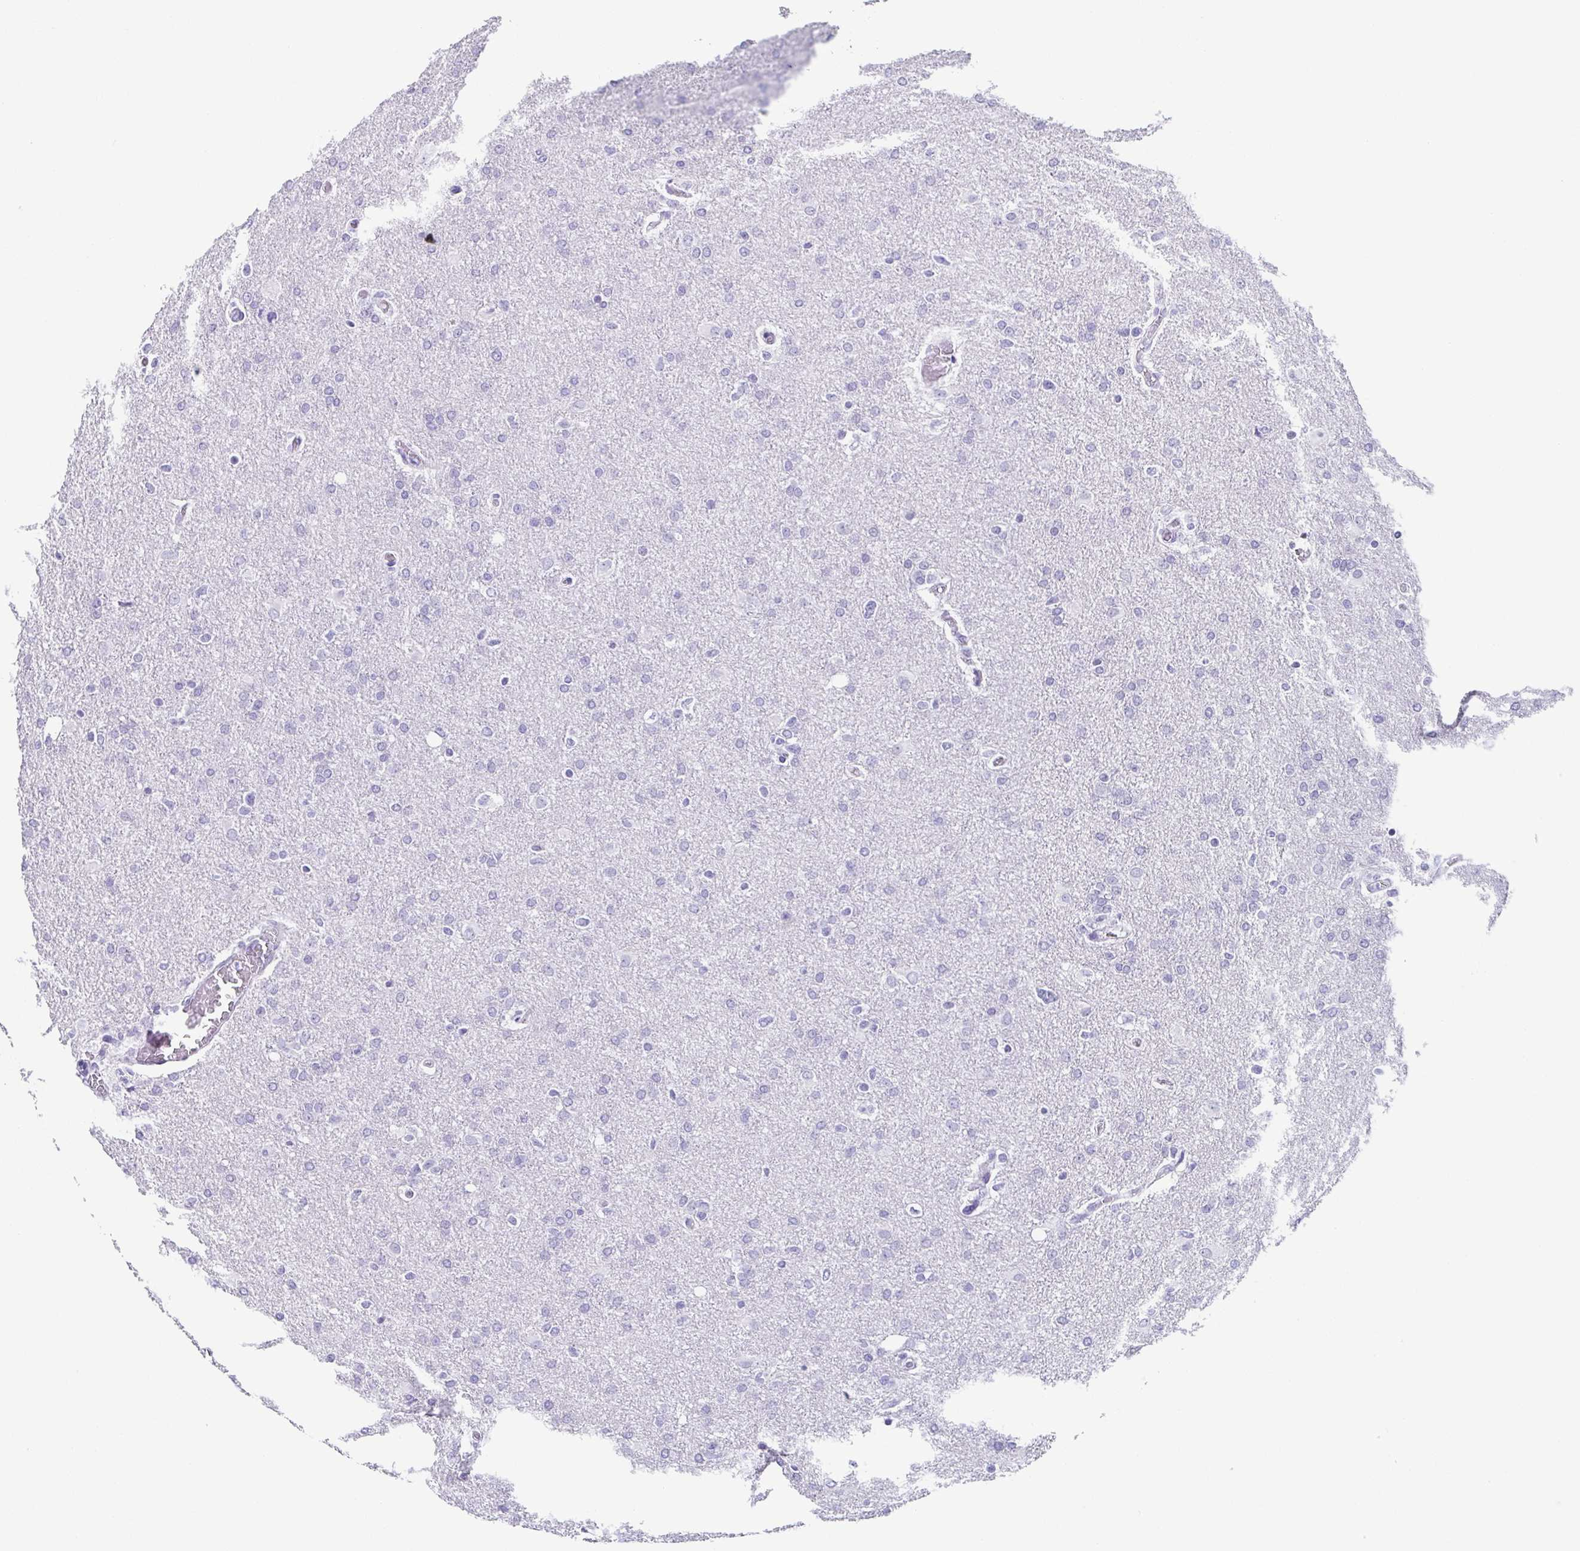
{"staining": {"intensity": "negative", "quantity": "none", "location": "none"}, "tissue": "glioma", "cell_type": "Tumor cells", "image_type": "cancer", "snomed": [{"axis": "morphology", "description": "Glioma, malignant, High grade"}, {"axis": "topography", "description": "Brain"}], "caption": "Immunohistochemistry histopathology image of malignant glioma (high-grade) stained for a protein (brown), which demonstrates no expression in tumor cells.", "gene": "ESX1", "patient": {"sex": "male", "age": 68}}